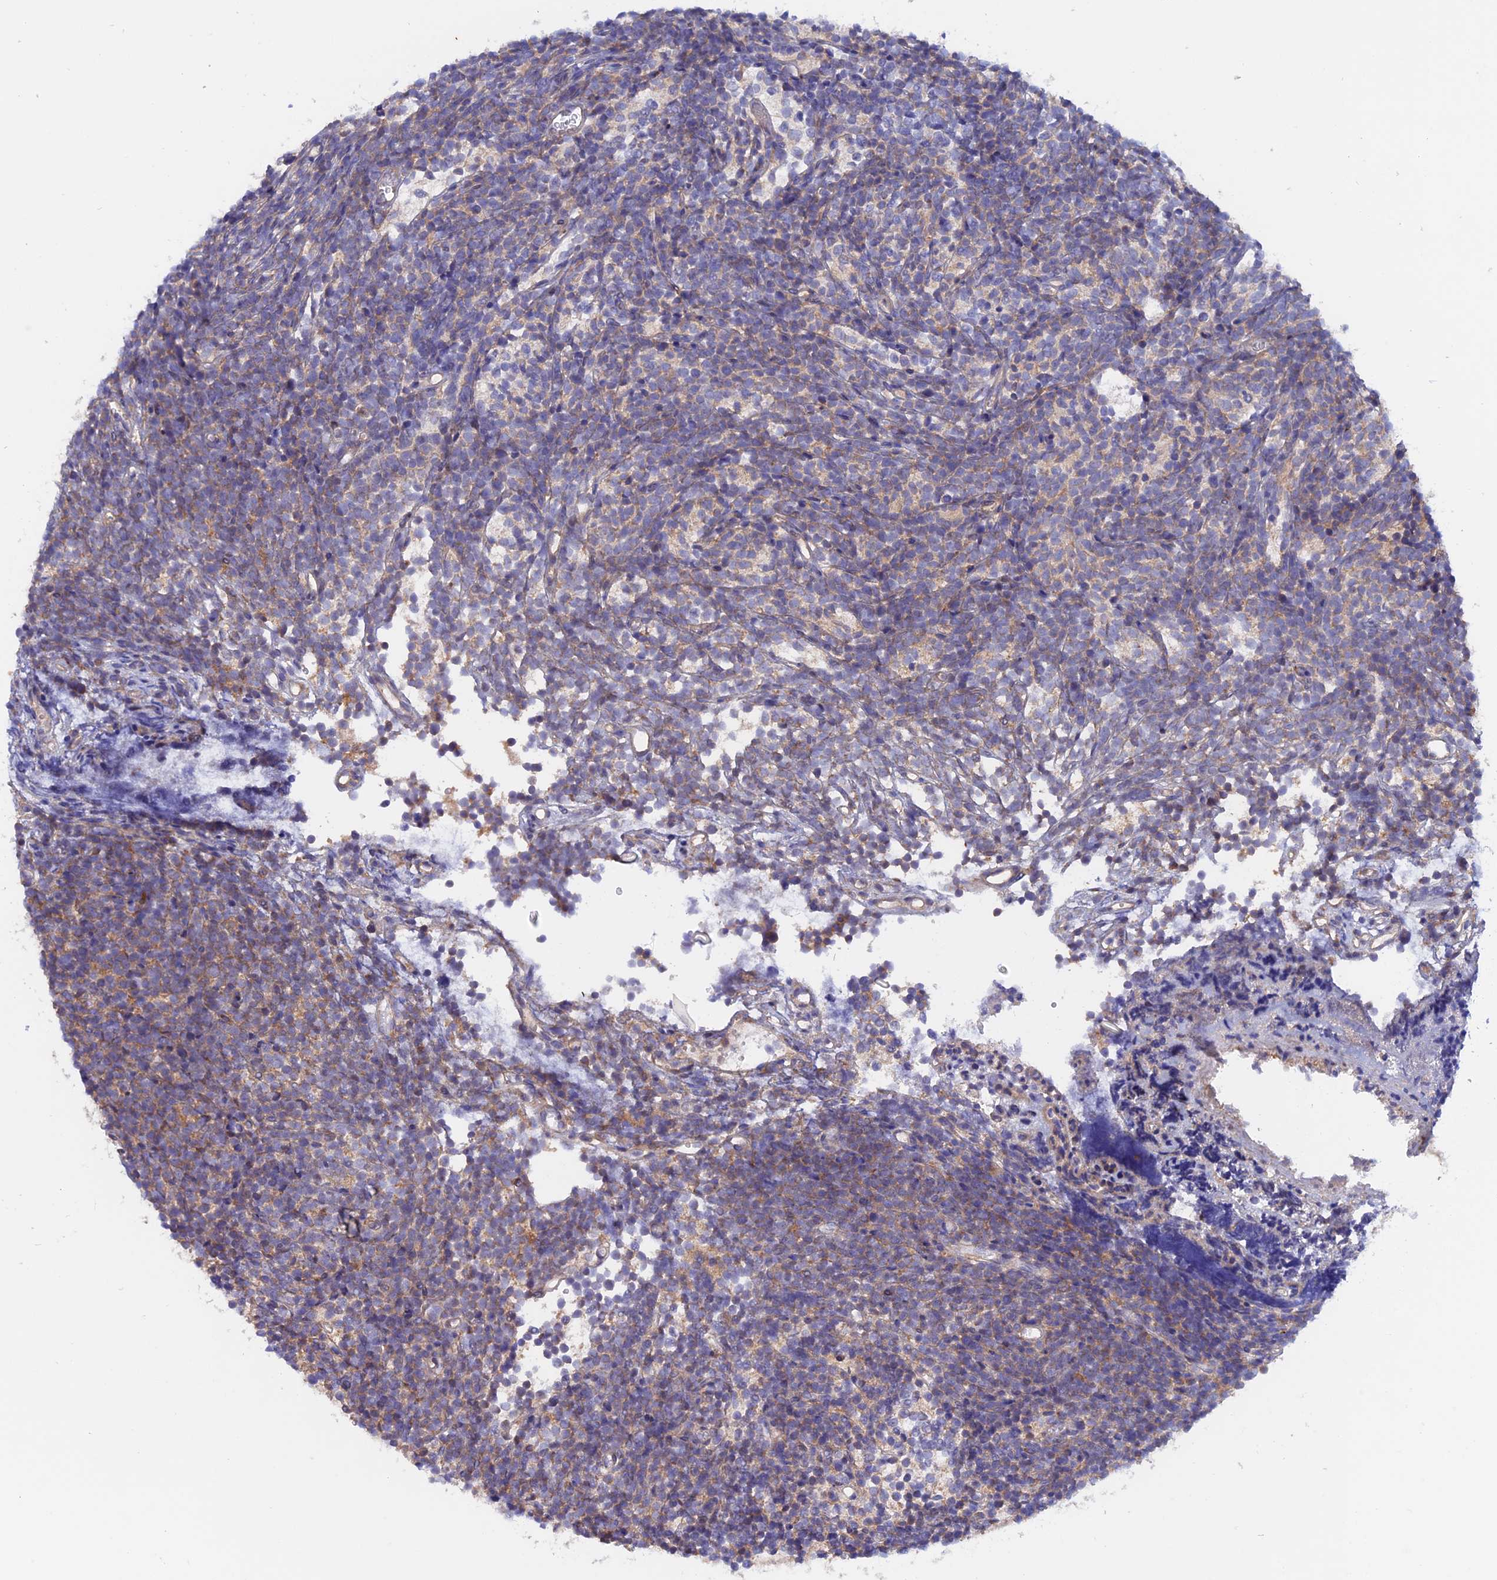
{"staining": {"intensity": "weak", "quantity": "25%-75%", "location": "cytoplasmic/membranous"}, "tissue": "glioma", "cell_type": "Tumor cells", "image_type": "cancer", "snomed": [{"axis": "morphology", "description": "Glioma, malignant, Low grade"}, {"axis": "topography", "description": "Brain"}], "caption": "Immunohistochemical staining of malignant glioma (low-grade) reveals low levels of weak cytoplasmic/membranous positivity in about 25%-75% of tumor cells.", "gene": "HYCC1", "patient": {"sex": "female", "age": 1}}